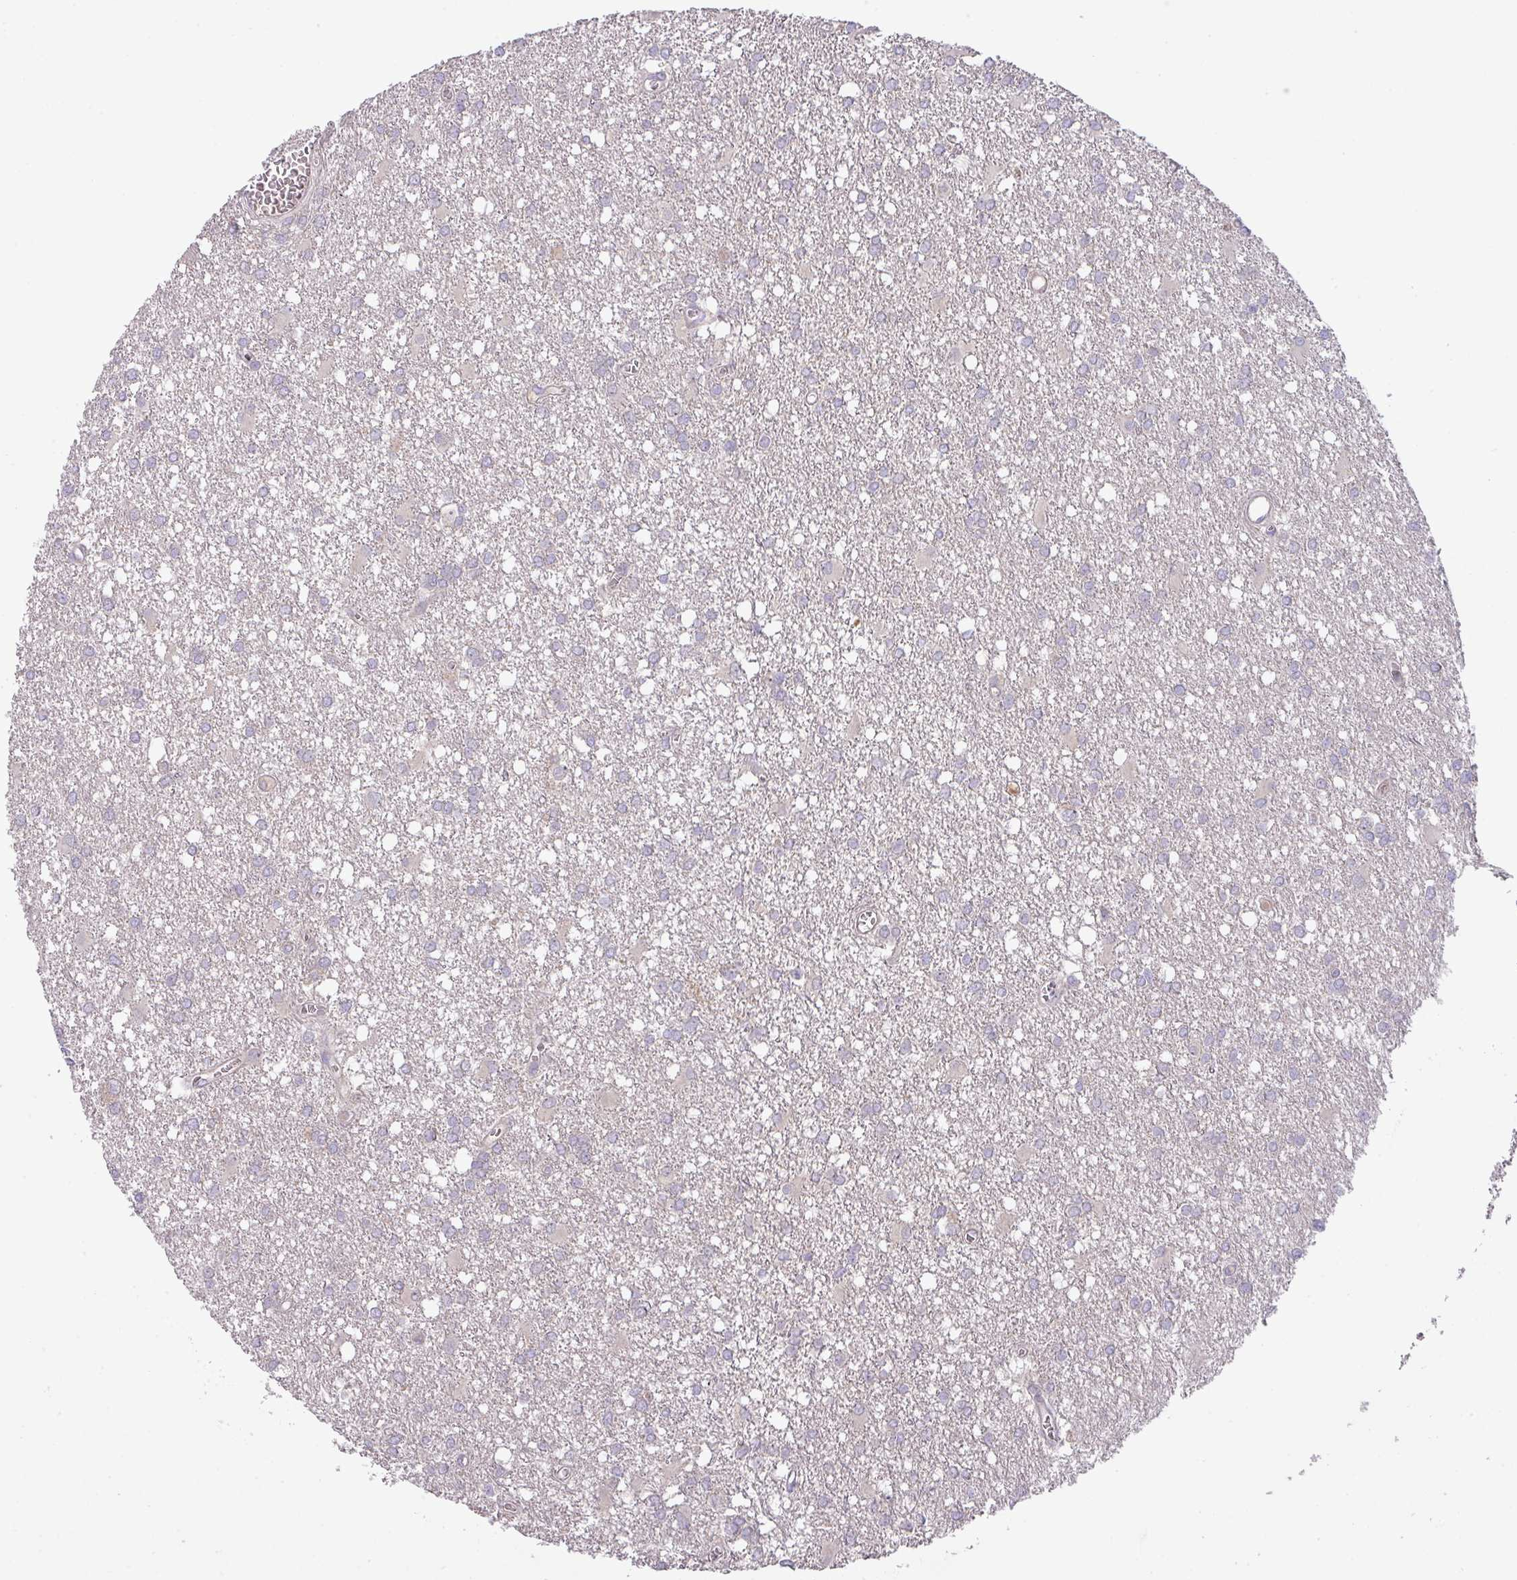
{"staining": {"intensity": "negative", "quantity": "none", "location": "none"}, "tissue": "glioma", "cell_type": "Tumor cells", "image_type": "cancer", "snomed": [{"axis": "morphology", "description": "Glioma, malignant, High grade"}, {"axis": "topography", "description": "Brain"}], "caption": "Histopathology image shows no protein positivity in tumor cells of malignant glioma (high-grade) tissue.", "gene": "ZNF394", "patient": {"sex": "male", "age": 48}}